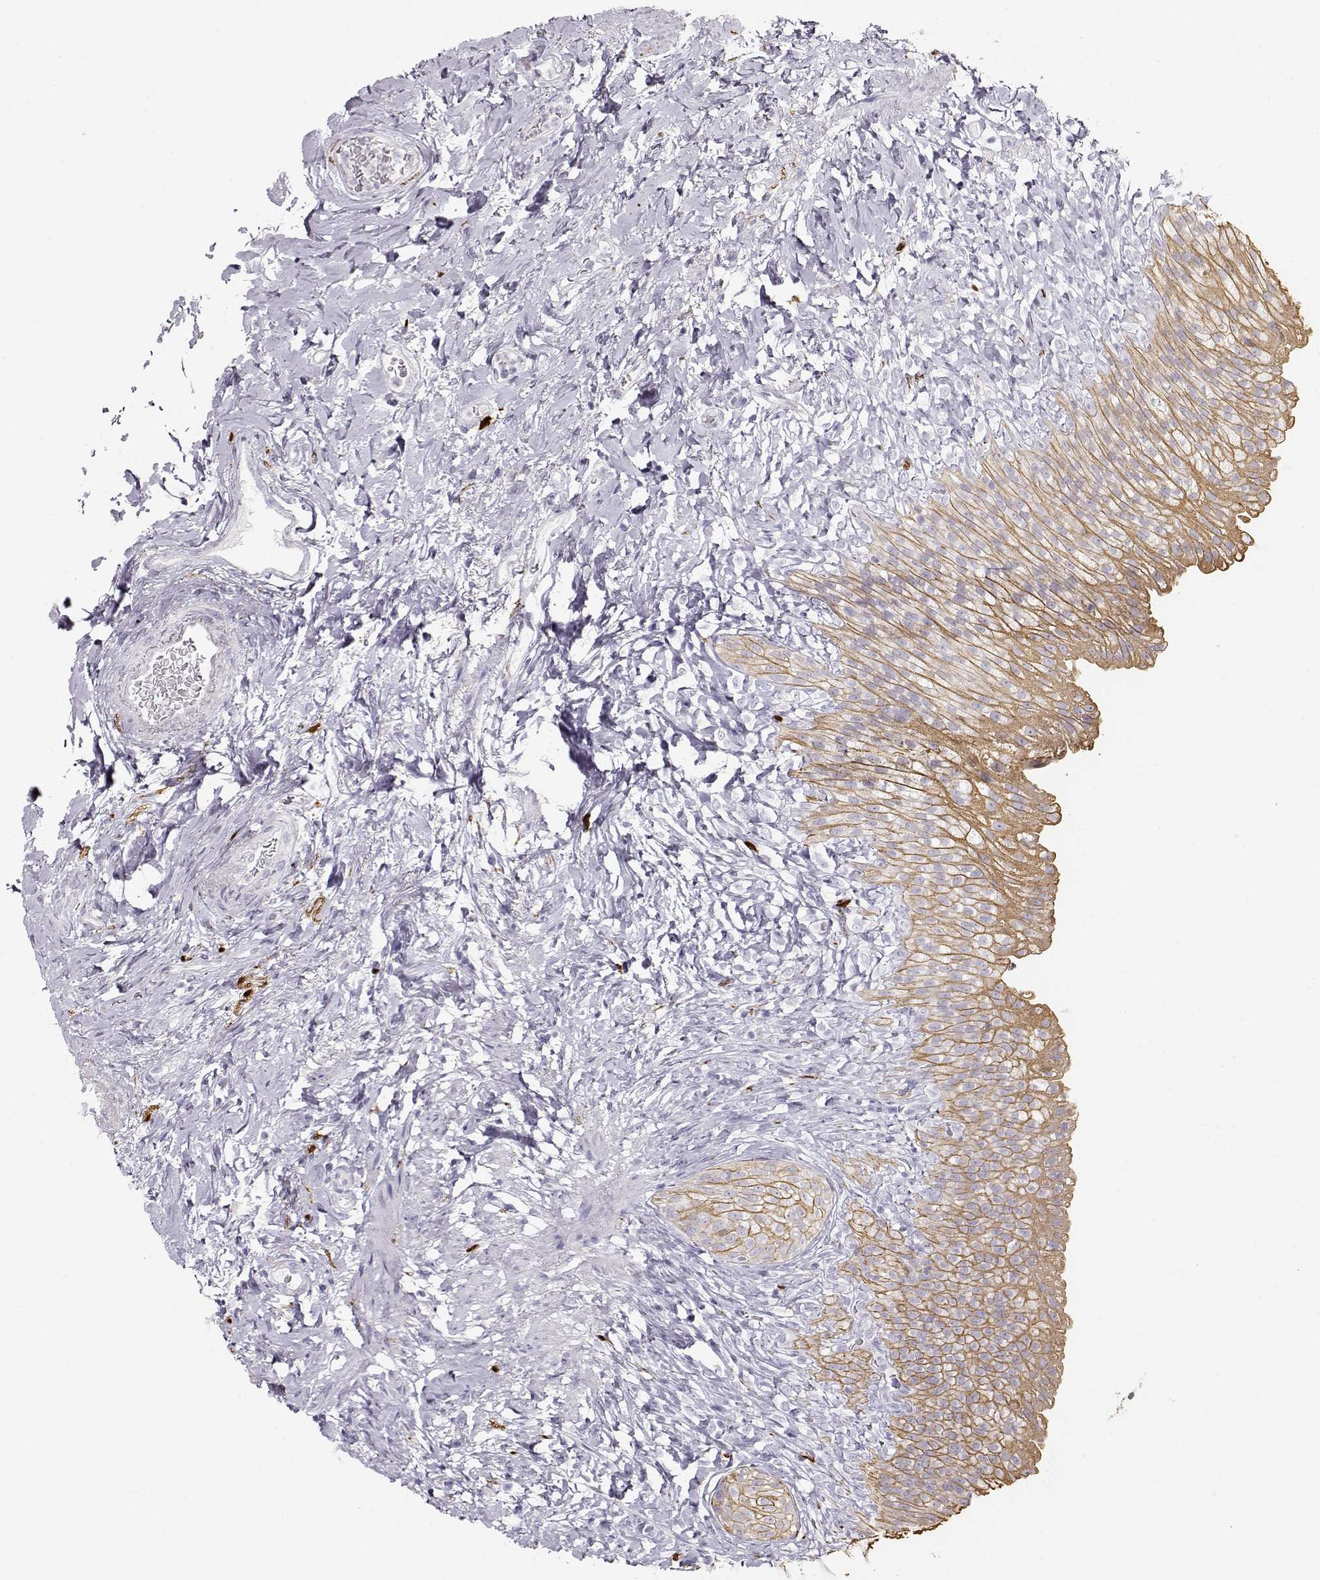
{"staining": {"intensity": "moderate", "quantity": ">75%", "location": "cytoplasmic/membranous"}, "tissue": "urinary bladder", "cell_type": "Urothelial cells", "image_type": "normal", "snomed": [{"axis": "morphology", "description": "Normal tissue, NOS"}, {"axis": "topography", "description": "Urinary bladder"}], "caption": "An IHC histopathology image of unremarkable tissue is shown. Protein staining in brown labels moderate cytoplasmic/membranous positivity in urinary bladder within urothelial cells.", "gene": "S100B", "patient": {"sex": "male", "age": 76}}